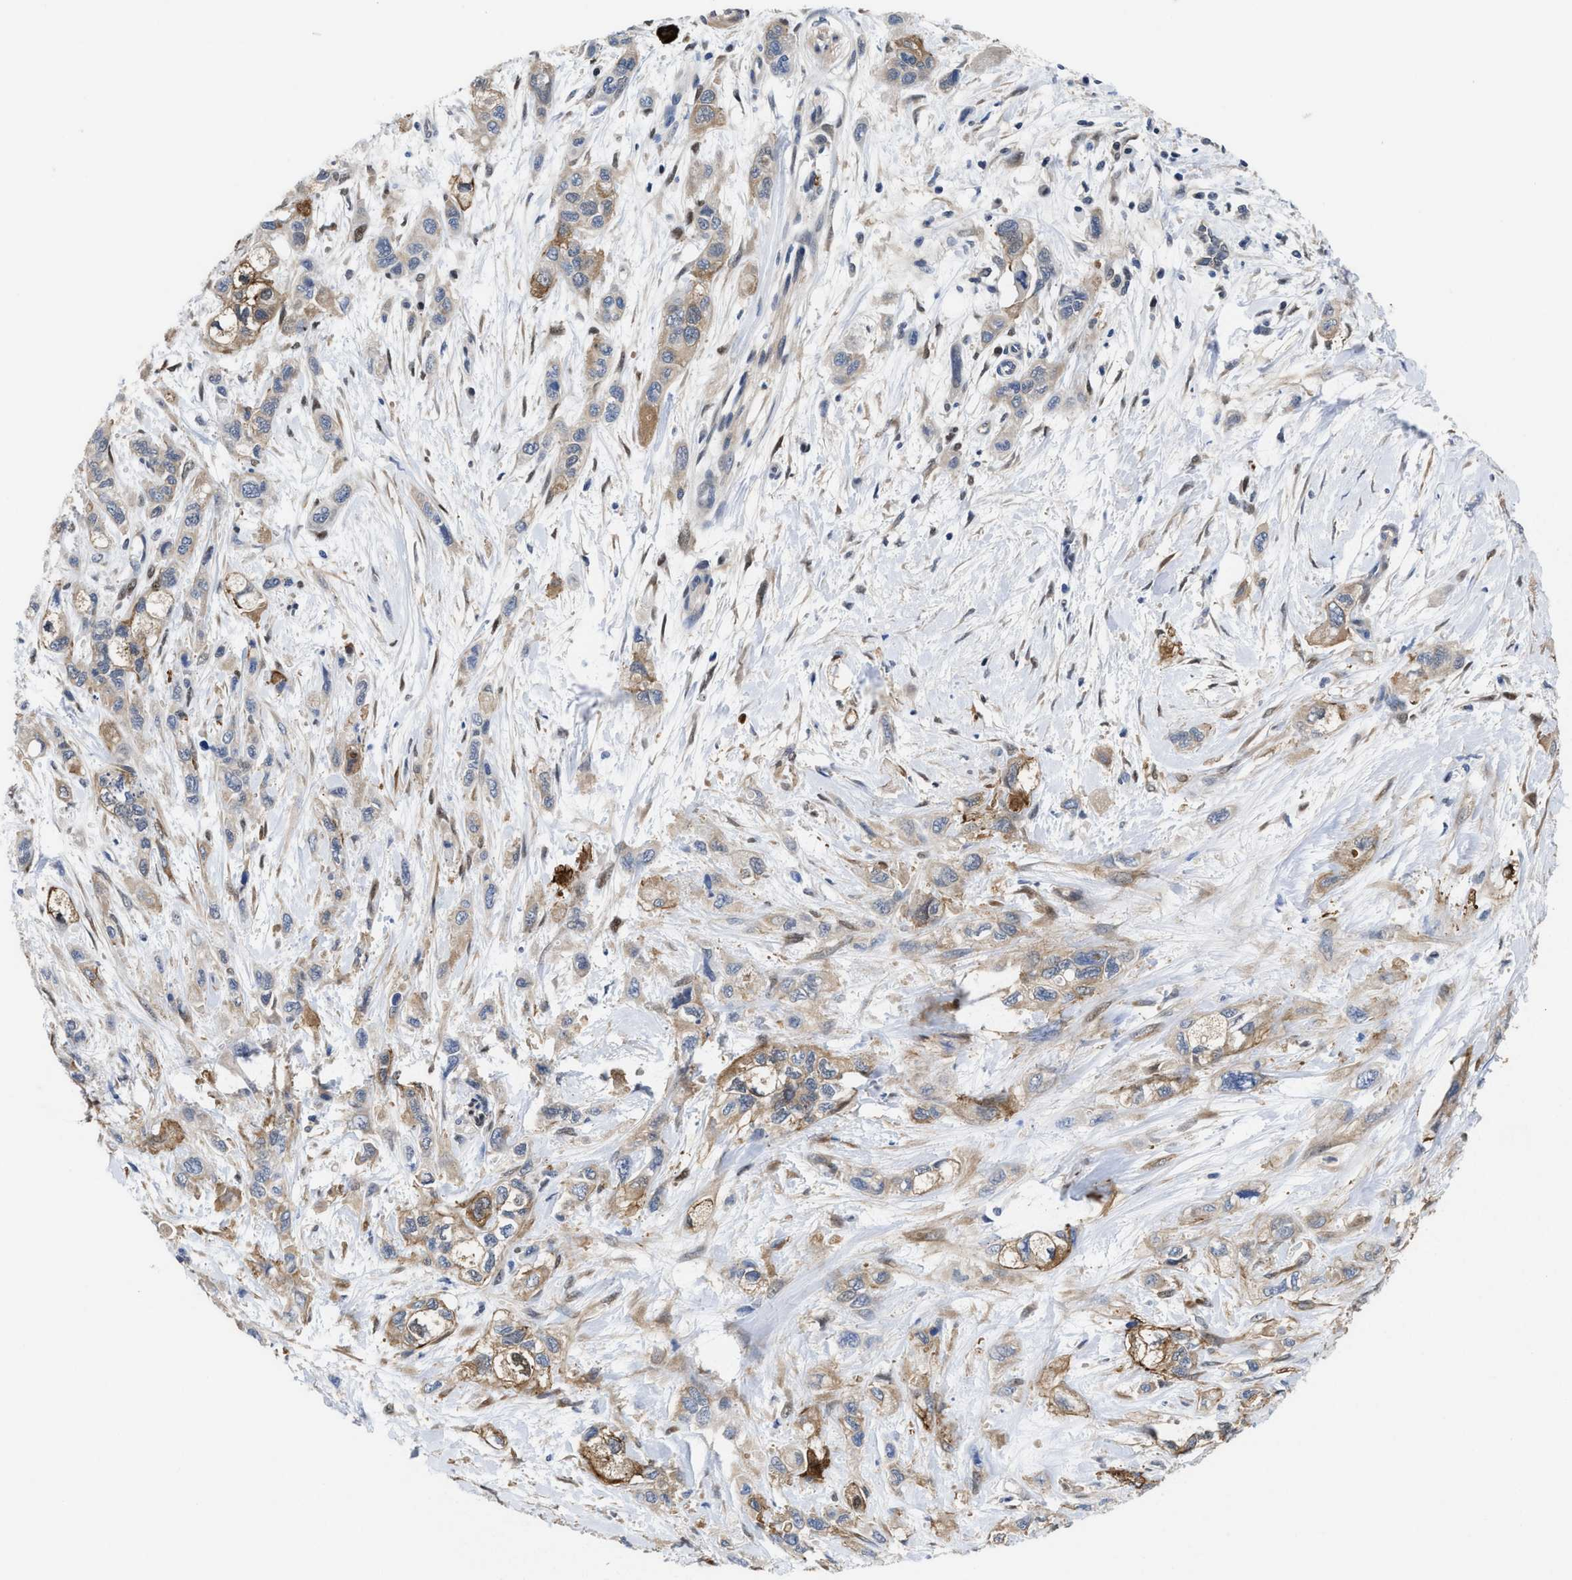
{"staining": {"intensity": "moderate", "quantity": ">75%", "location": "cytoplasmic/membranous"}, "tissue": "pancreatic cancer", "cell_type": "Tumor cells", "image_type": "cancer", "snomed": [{"axis": "morphology", "description": "Adenocarcinoma, NOS"}, {"axis": "topography", "description": "Pancreas"}], "caption": "Tumor cells exhibit medium levels of moderate cytoplasmic/membranous expression in approximately >75% of cells in pancreatic adenocarcinoma. (DAB IHC, brown staining for protein, blue staining for nuclei).", "gene": "KIF12", "patient": {"sex": "male", "age": 74}}